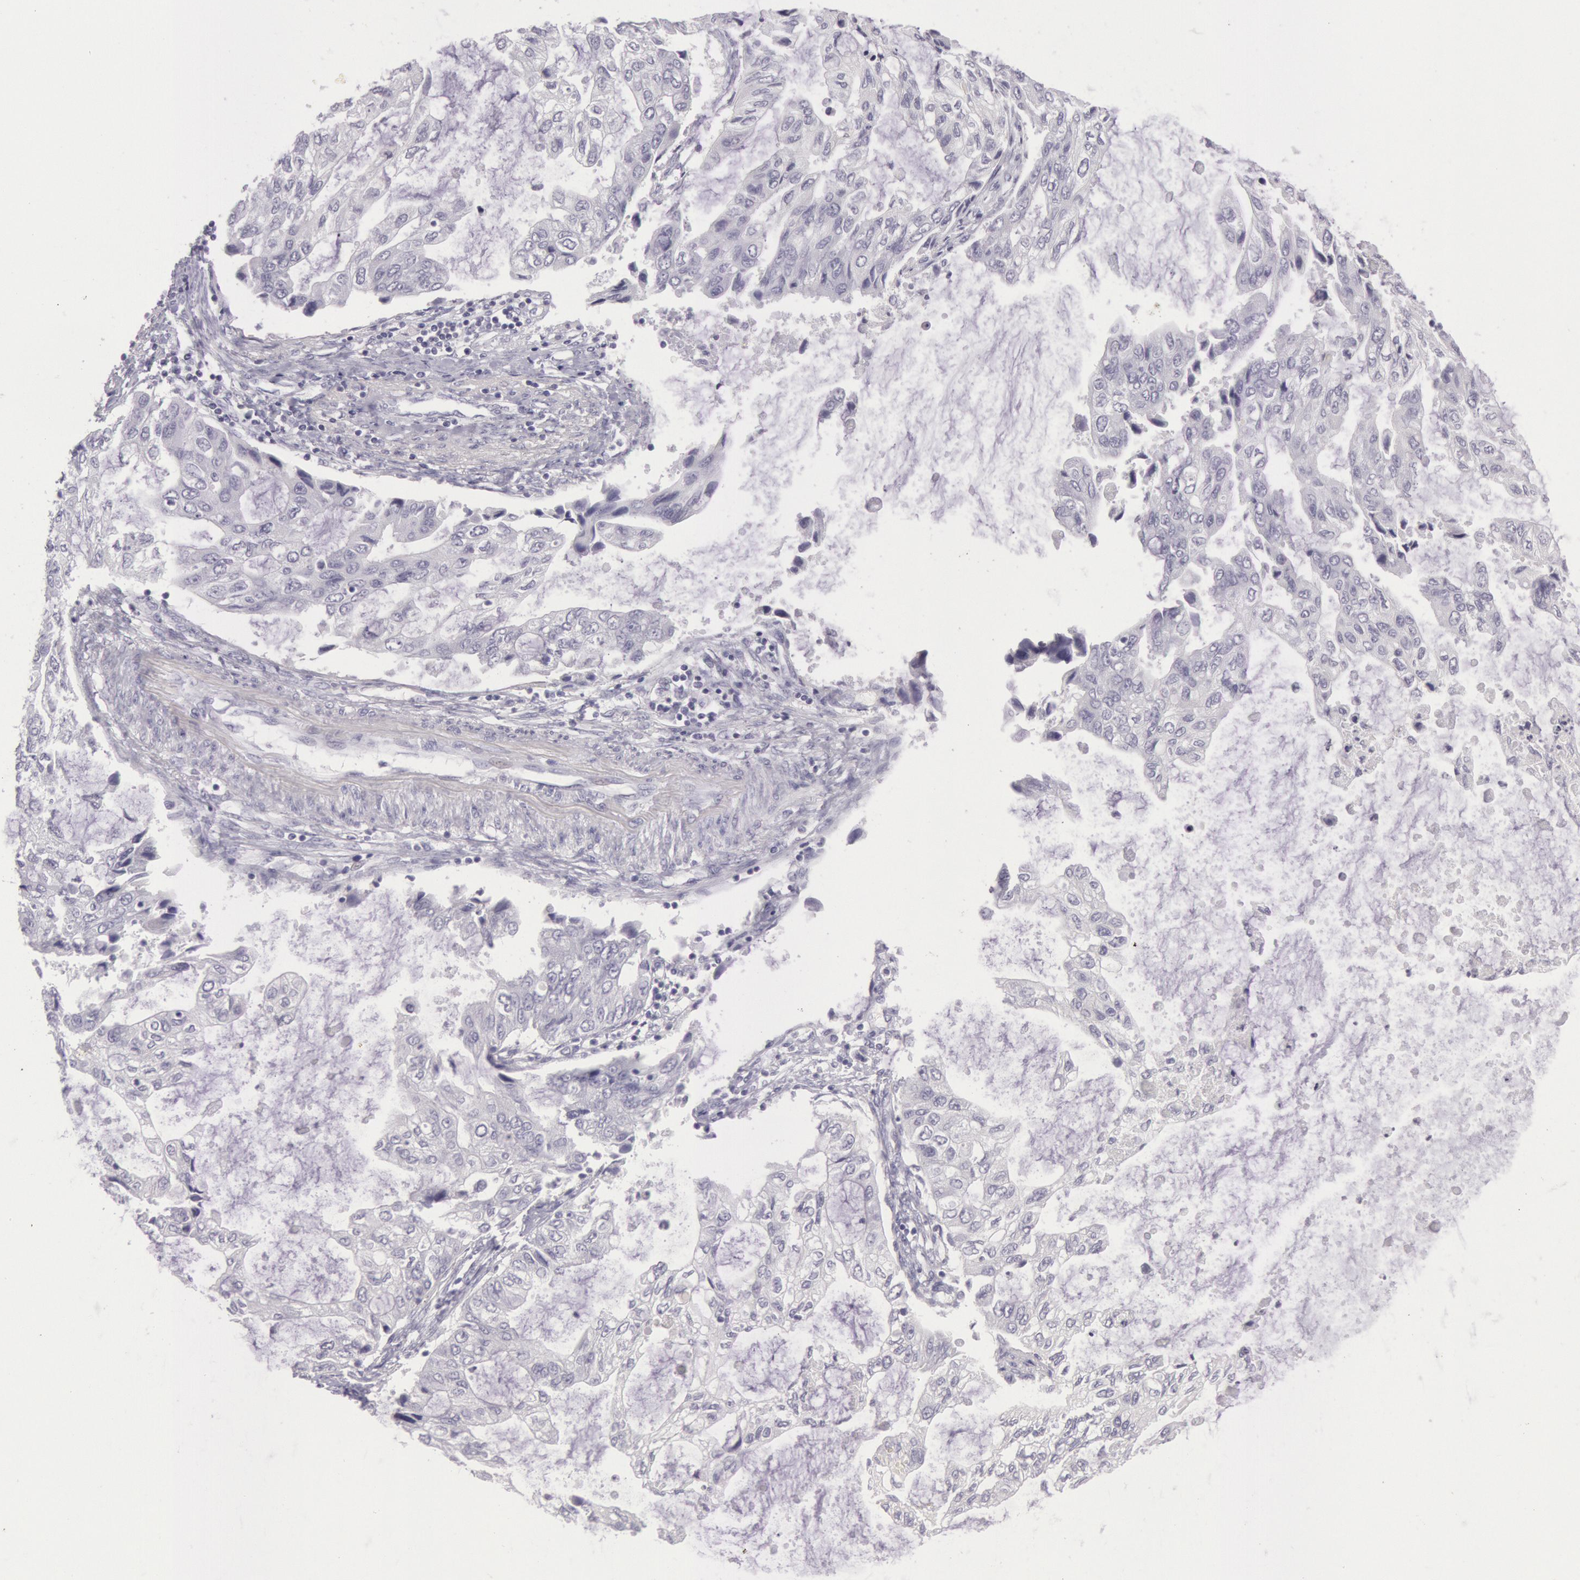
{"staining": {"intensity": "negative", "quantity": "none", "location": "none"}, "tissue": "stomach cancer", "cell_type": "Tumor cells", "image_type": "cancer", "snomed": [{"axis": "morphology", "description": "Adenocarcinoma, NOS"}, {"axis": "topography", "description": "Stomach, upper"}], "caption": "Tumor cells are negative for protein expression in human stomach cancer.", "gene": "CKB", "patient": {"sex": "female", "age": 52}}